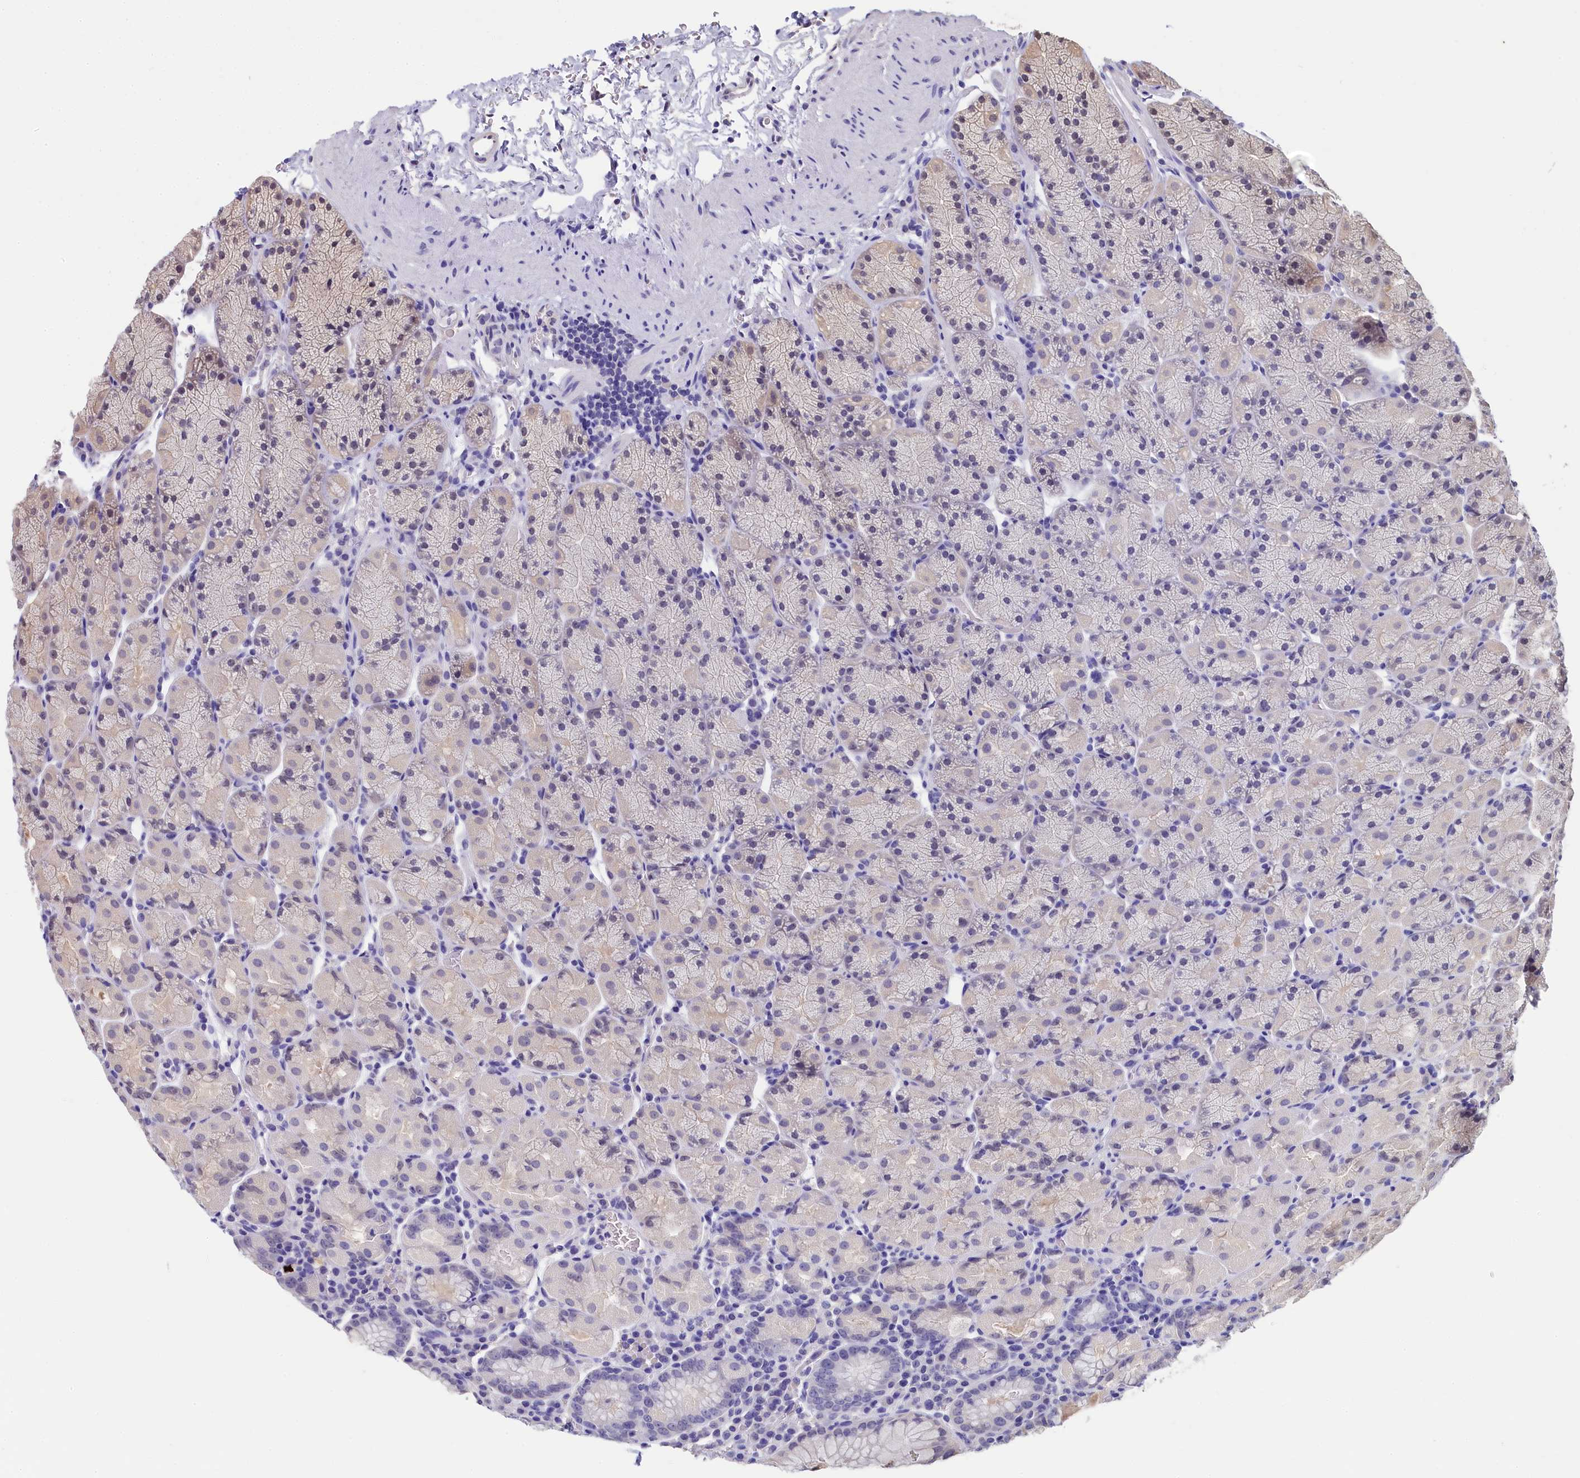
{"staining": {"intensity": "weak", "quantity": "<25%", "location": "cytoplasmic/membranous,nuclear"}, "tissue": "stomach", "cell_type": "Glandular cells", "image_type": "normal", "snomed": [{"axis": "morphology", "description": "Normal tissue, NOS"}, {"axis": "topography", "description": "Stomach, upper"}, {"axis": "topography", "description": "Stomach, lower"}], "caption": "IHC micrograph of normal stomach stained for a protein (brown), which demonstrates no positivity in glandular cells.", "gene": "C11orf54", "patient": {"sex": "male", "age": 80}}